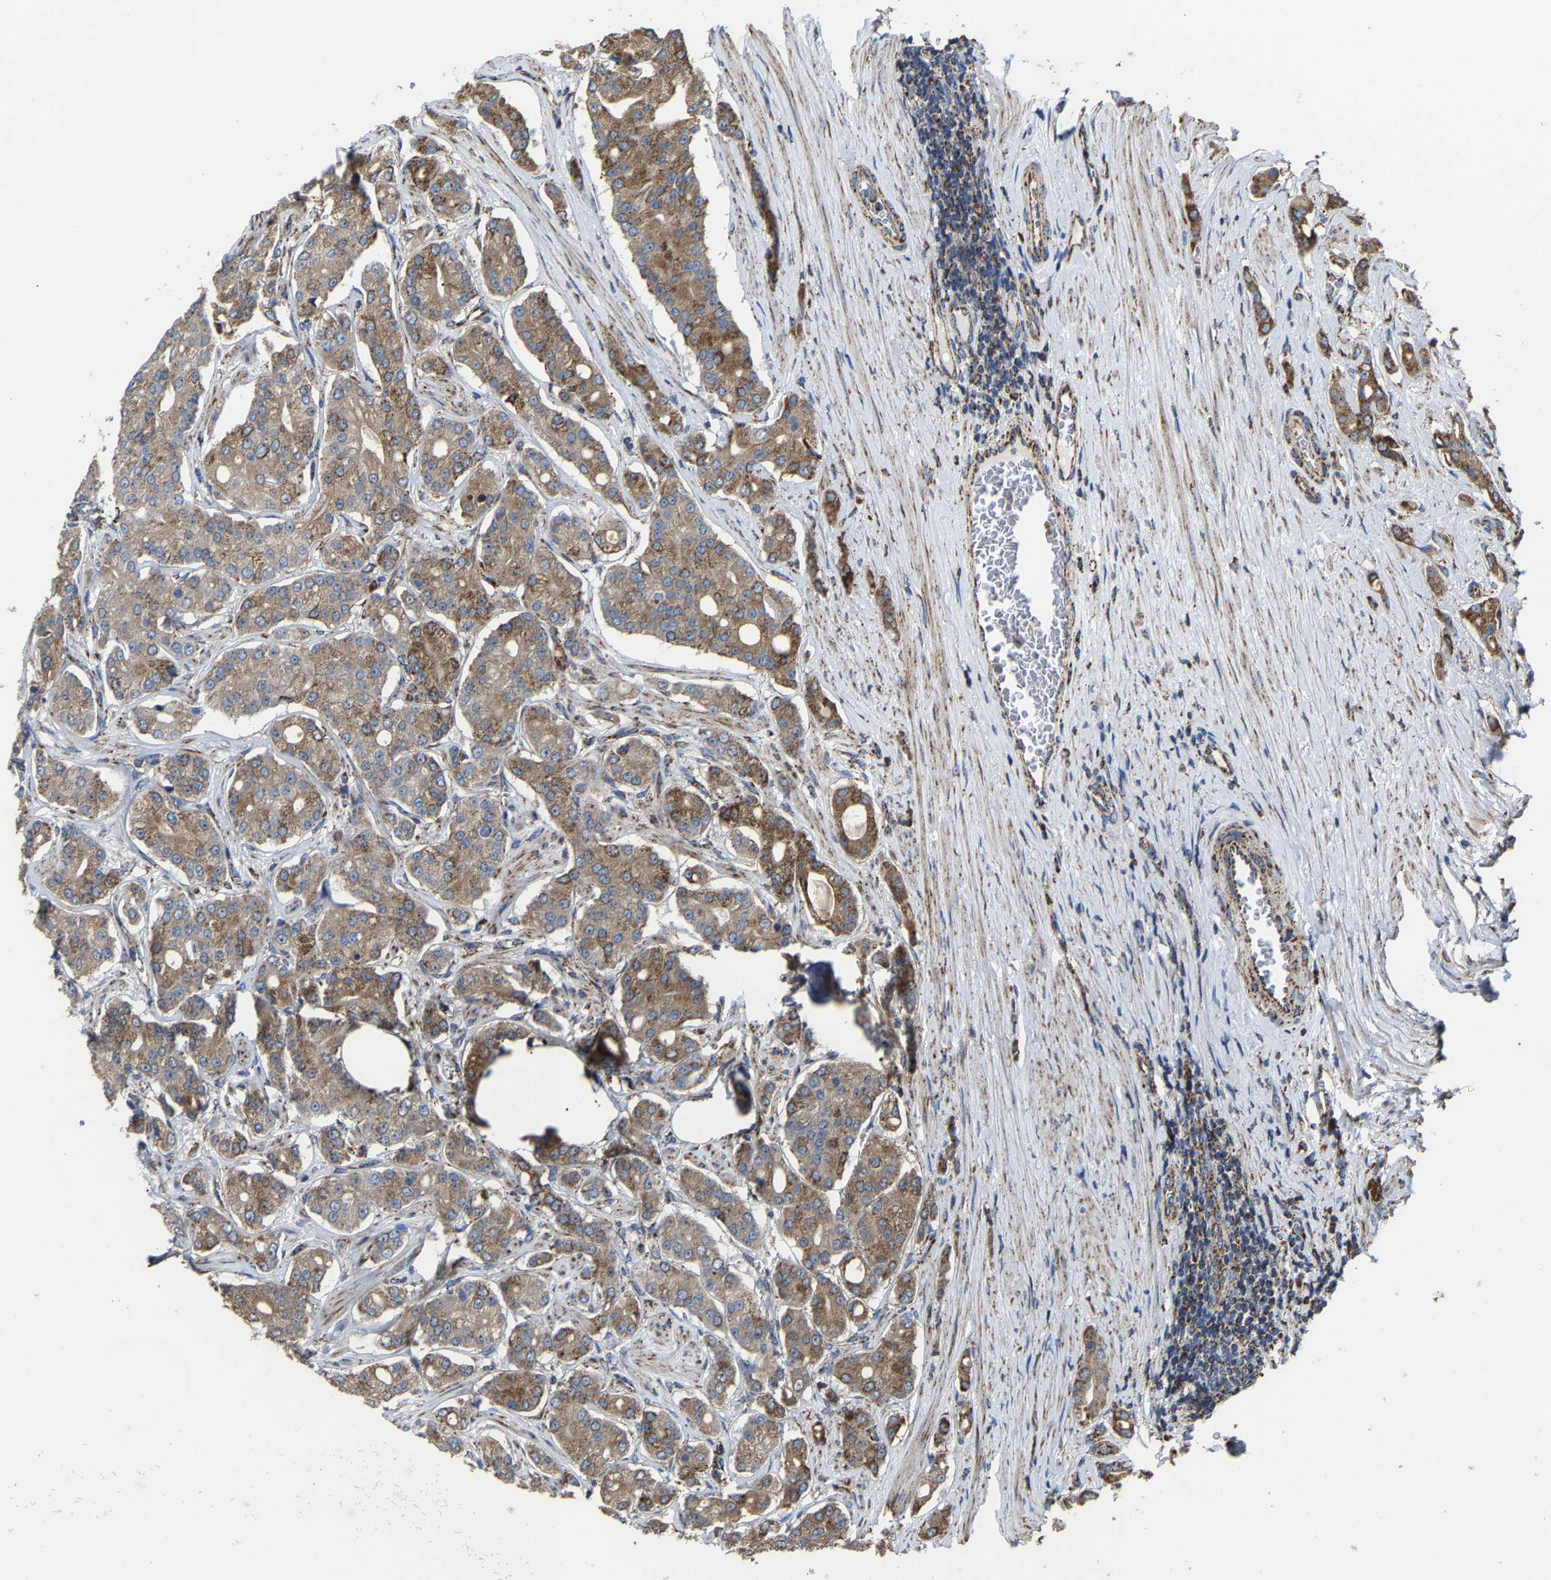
{"staining": {"intensity": "moderate", "quantity": ">75%", "location": "cytoplasmic/membranous"}, "tissue": "prostate cancer", "cell_type": "Tumor cells", "image_type": "cancer", "snomed": [{"axis": "morphology", "description": "Adenocarcinoma, High grade"}, {"axis": "topography", "description": "Prostate"}], "caption": "Brown immunohistochemical staining in adenocarcinoma (high-grade) (prostate) reveals moderate cytoplasmic/membranous staining in approximately >75% of tumor cells.", "gene": "NDUFV3", "patient": {"sex": "male", "age": 71}}